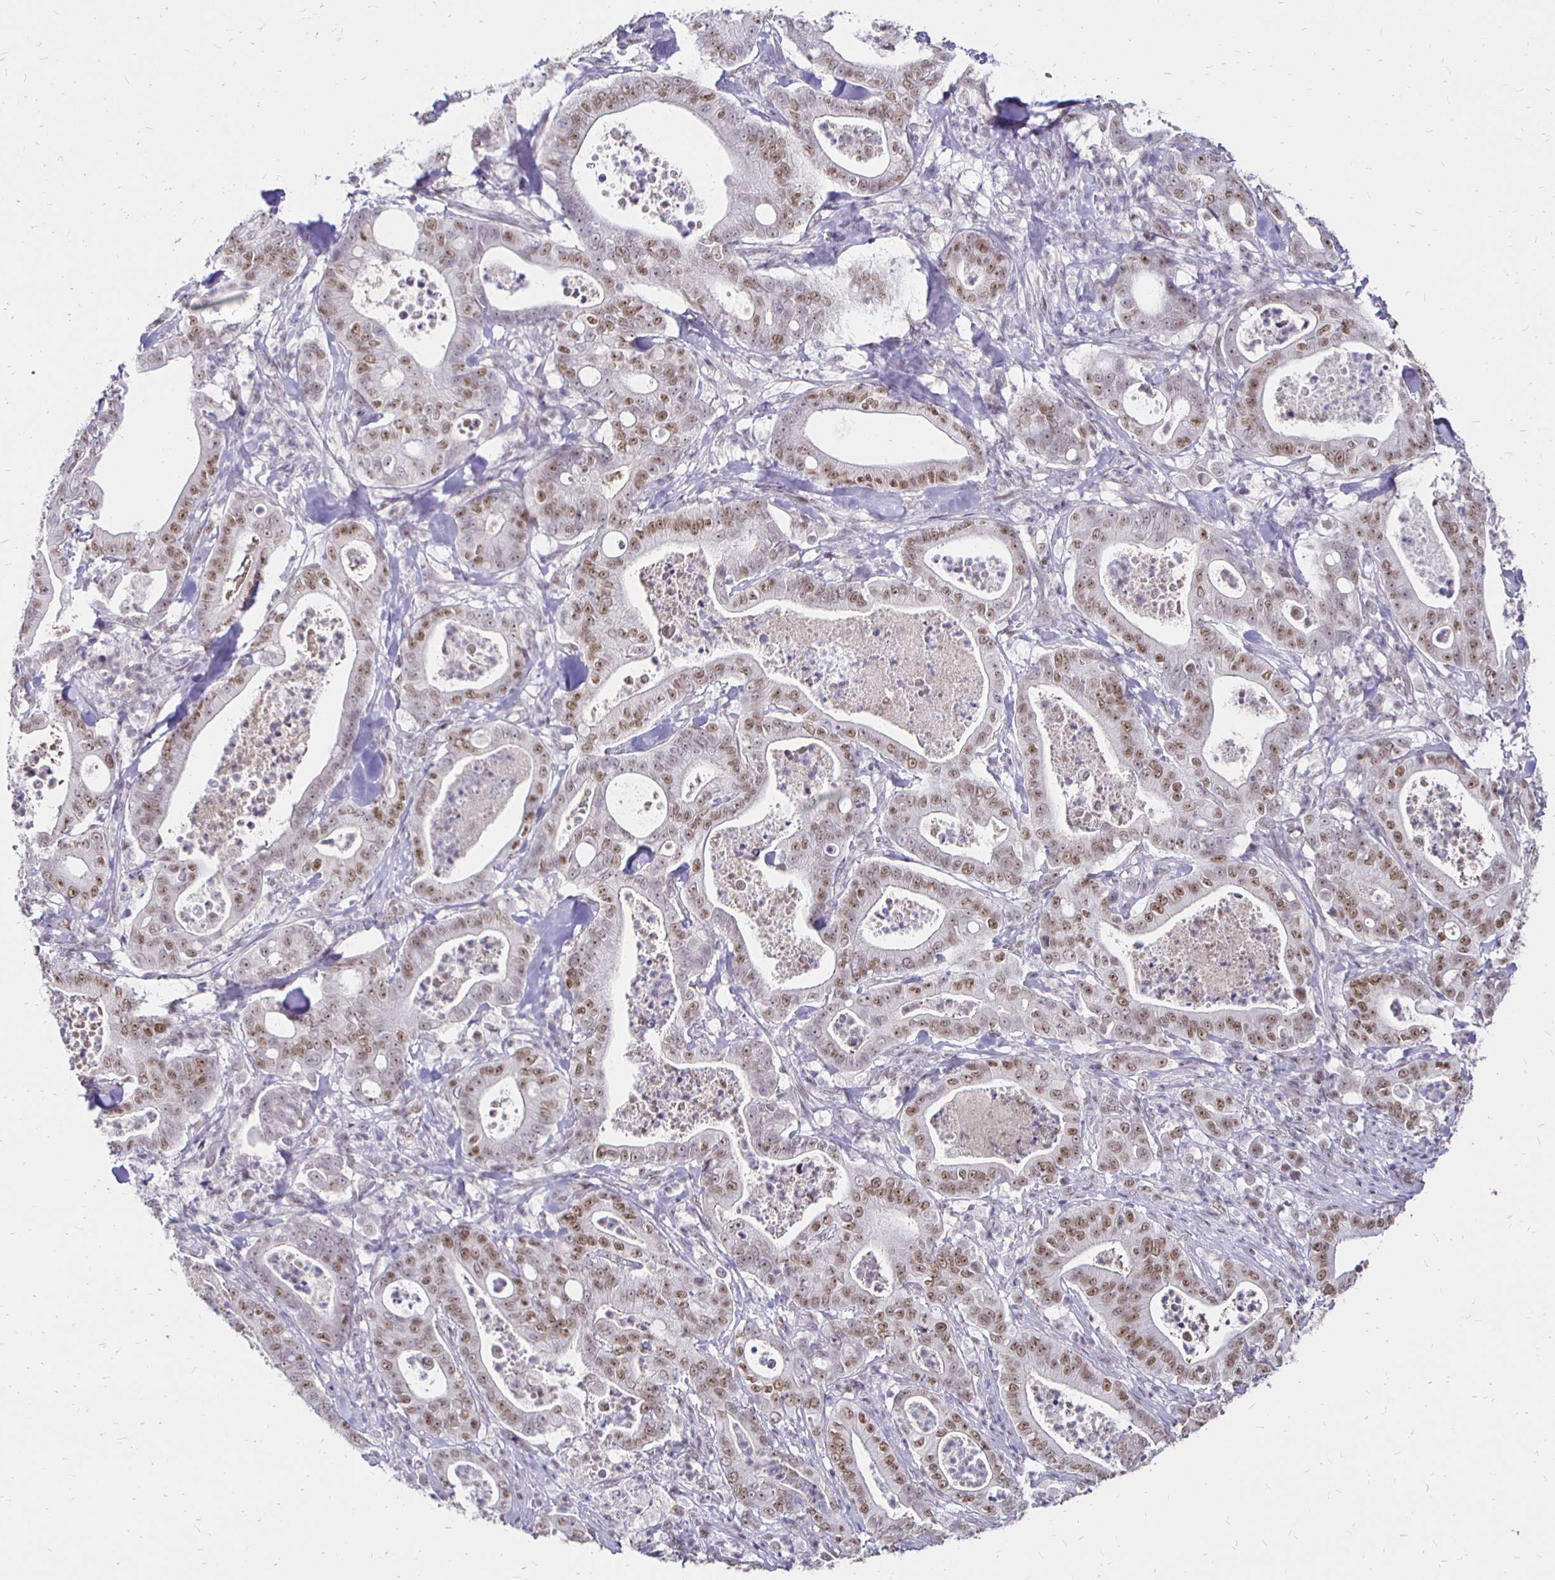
{"staining": {"intensity": "weak", "quantity": ">75%", "location": "nuclear"}, "tissue": "pancreatic cancer", "cell_type": "Tumor cells", "image_type": "cancer", "snomed": [{"axis": "morphology", "description": "Adenocarcinoma, NOS"}, {"axis": "topography", "description": "Pancreas"}], "caption": "High-magnification brightfield microscopy of pancreatic cancer (adenocarcinoma) stained with DAB (brown) and counterstained with hematoxylin (blue). tumor cells exhibit weak nuclear positivity is identified in about>75% of cells. The staining is performed using DAB (3,3'-diaminobenzidine) brown chromogen to label protein expression. The nuclei are counter-stained blue using hematoxylin.", "gene": "SIN3A", "patient": {"sex": "male", "age": 71}}